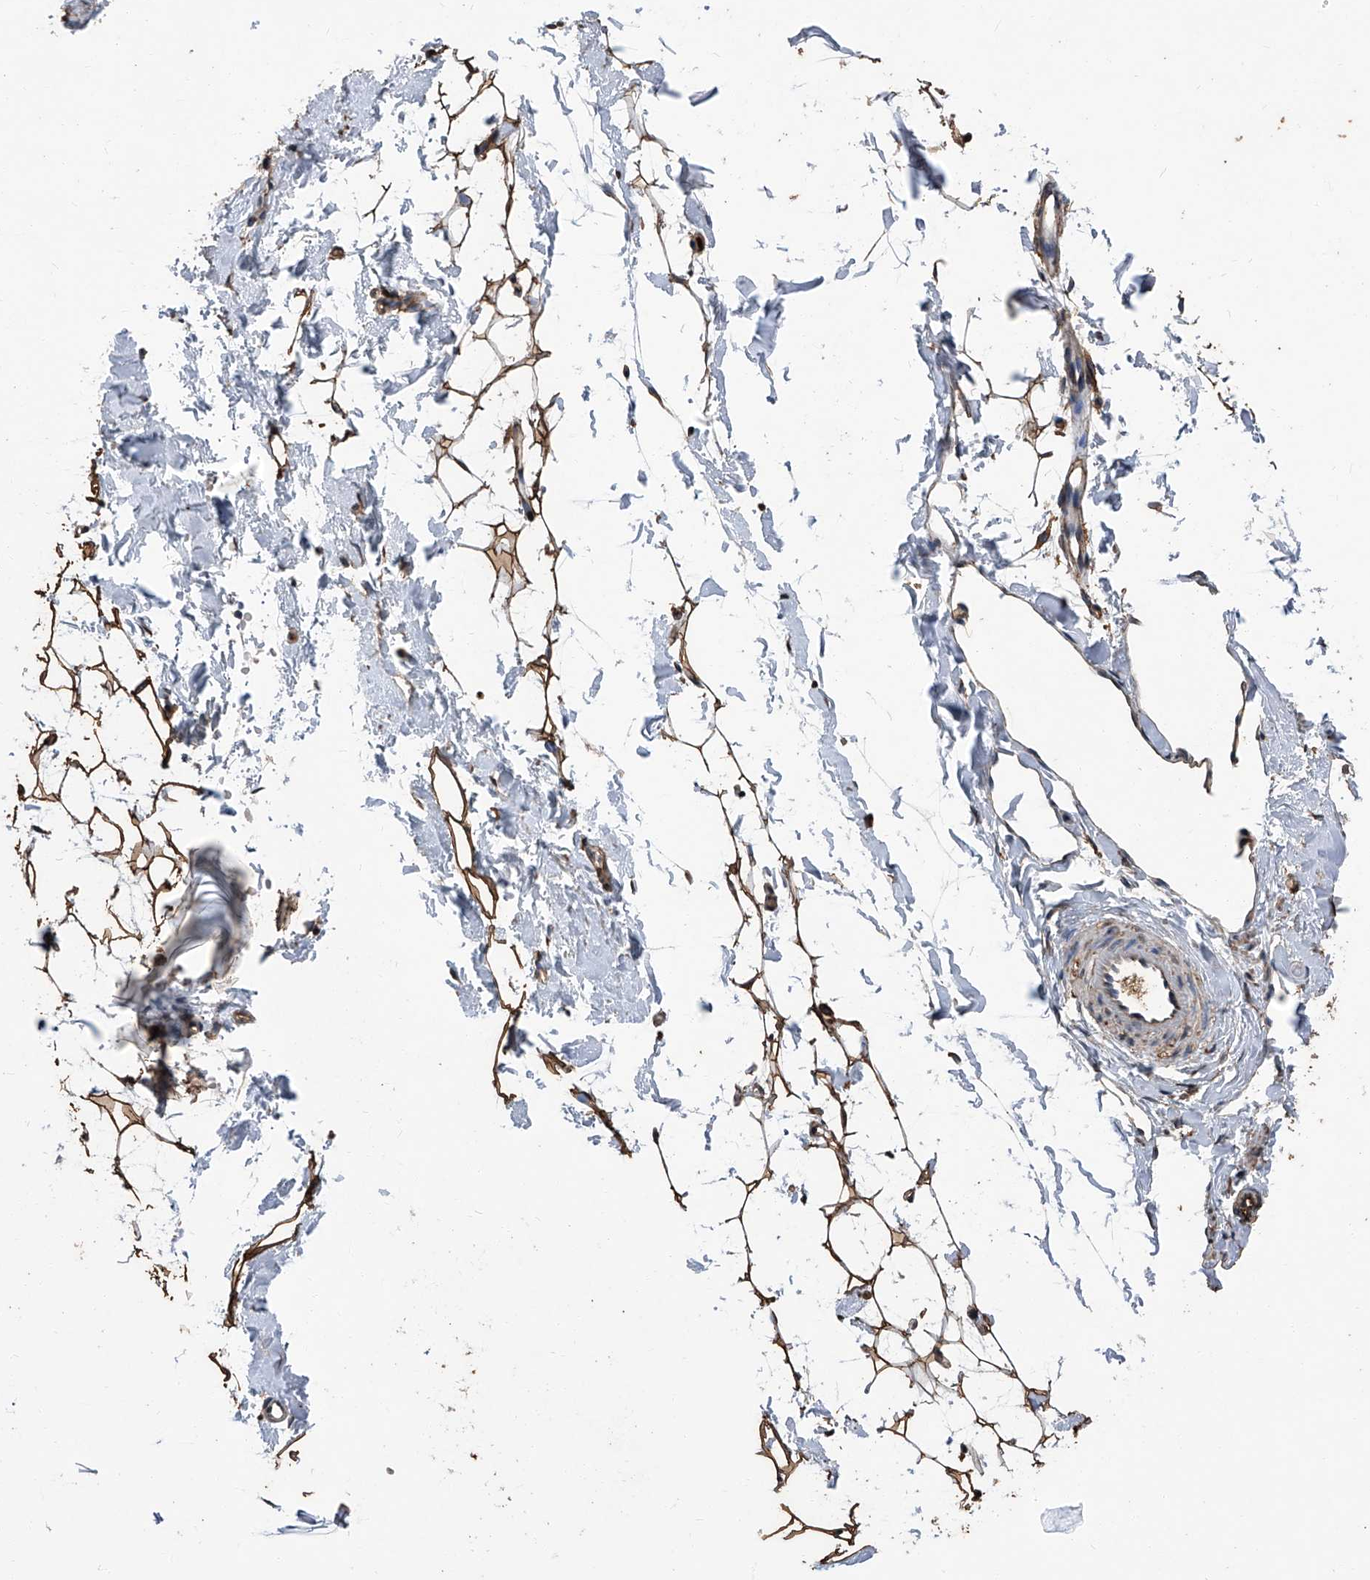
{"staining": {"intensity": "moderate", "quantity": ">75%", "location": "cytoplasmic/membranous"}, "tissue": "adipose tissue", "cell_type": "Adipocytes", "image_type": "normal", "snomed": [{"axis": "morphology", "description": "Normal tissue, NOS"}, {"axis": "topography", "description": "Breast"}], "caption": "A high-resolution image shows immunohistochemistry (IHC) staining of normal adipose tissue, which reveals moderate cytoplasmic/membranous expression in approximately >75% of adipocytes.", "gene": "STARD7", "patient": {"sex": "female", "age": 23}}